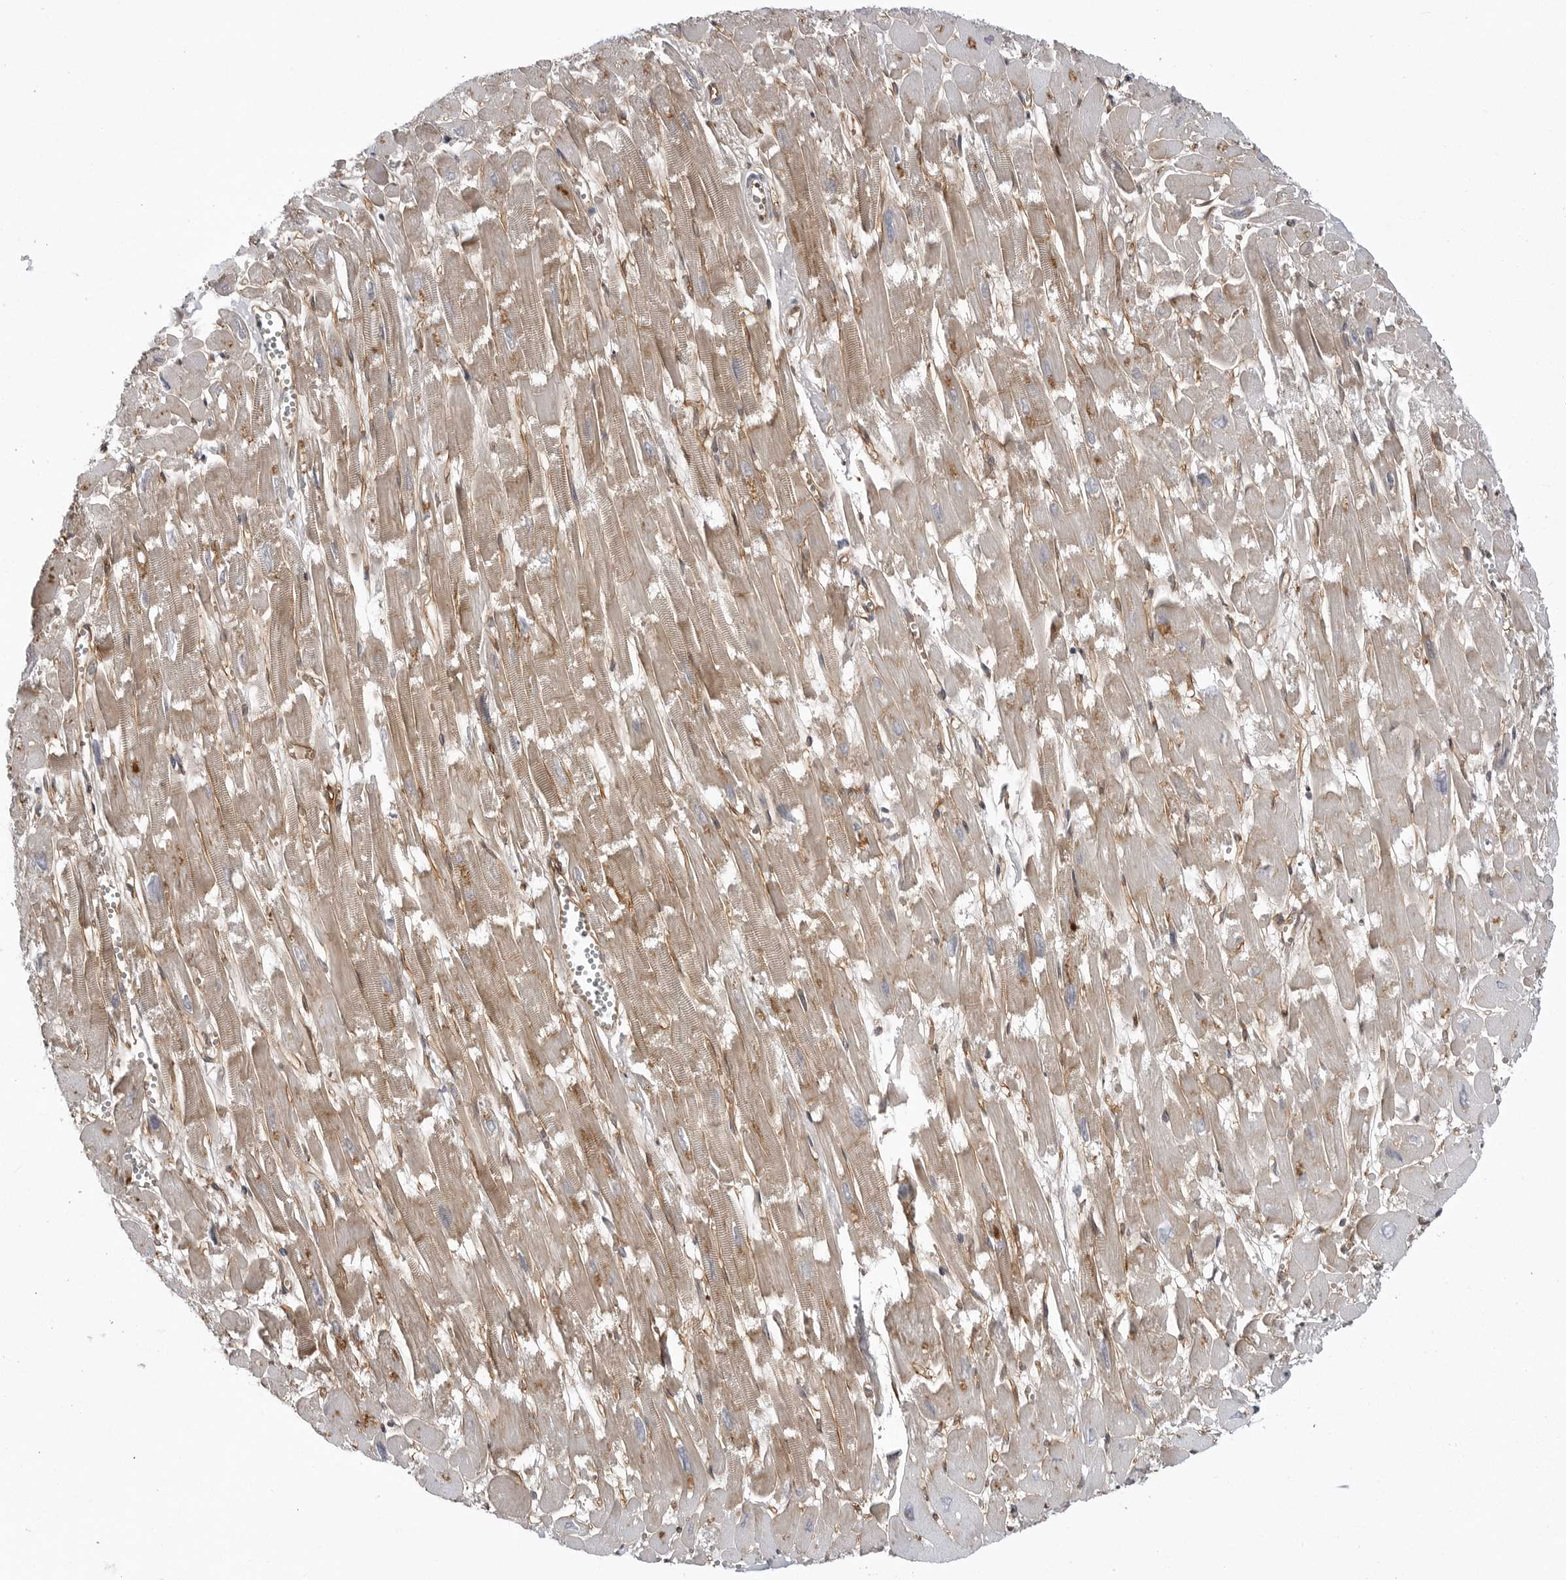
{"staining": {"intensity": "moderate", "quantity": ">75%", "location": "cytoplasmic/membranous"}, "tissue": "heart muscle", "cell_type": "Cardiomyocytes", "image_type": "normal", "snomed": [{"axis": "morphology", "description": "Normal tissue, NOS"}, {"axis": "topography", "description": "Heart"}], "caption": "DAB immunohistochemical staining of benign heart muscle displays moderate cytoplasmic/membranous protein staining in about >75% of cardiomyocytes.", "gene": "ARL5A", "patient": {"sex": "male", "age": 54}}